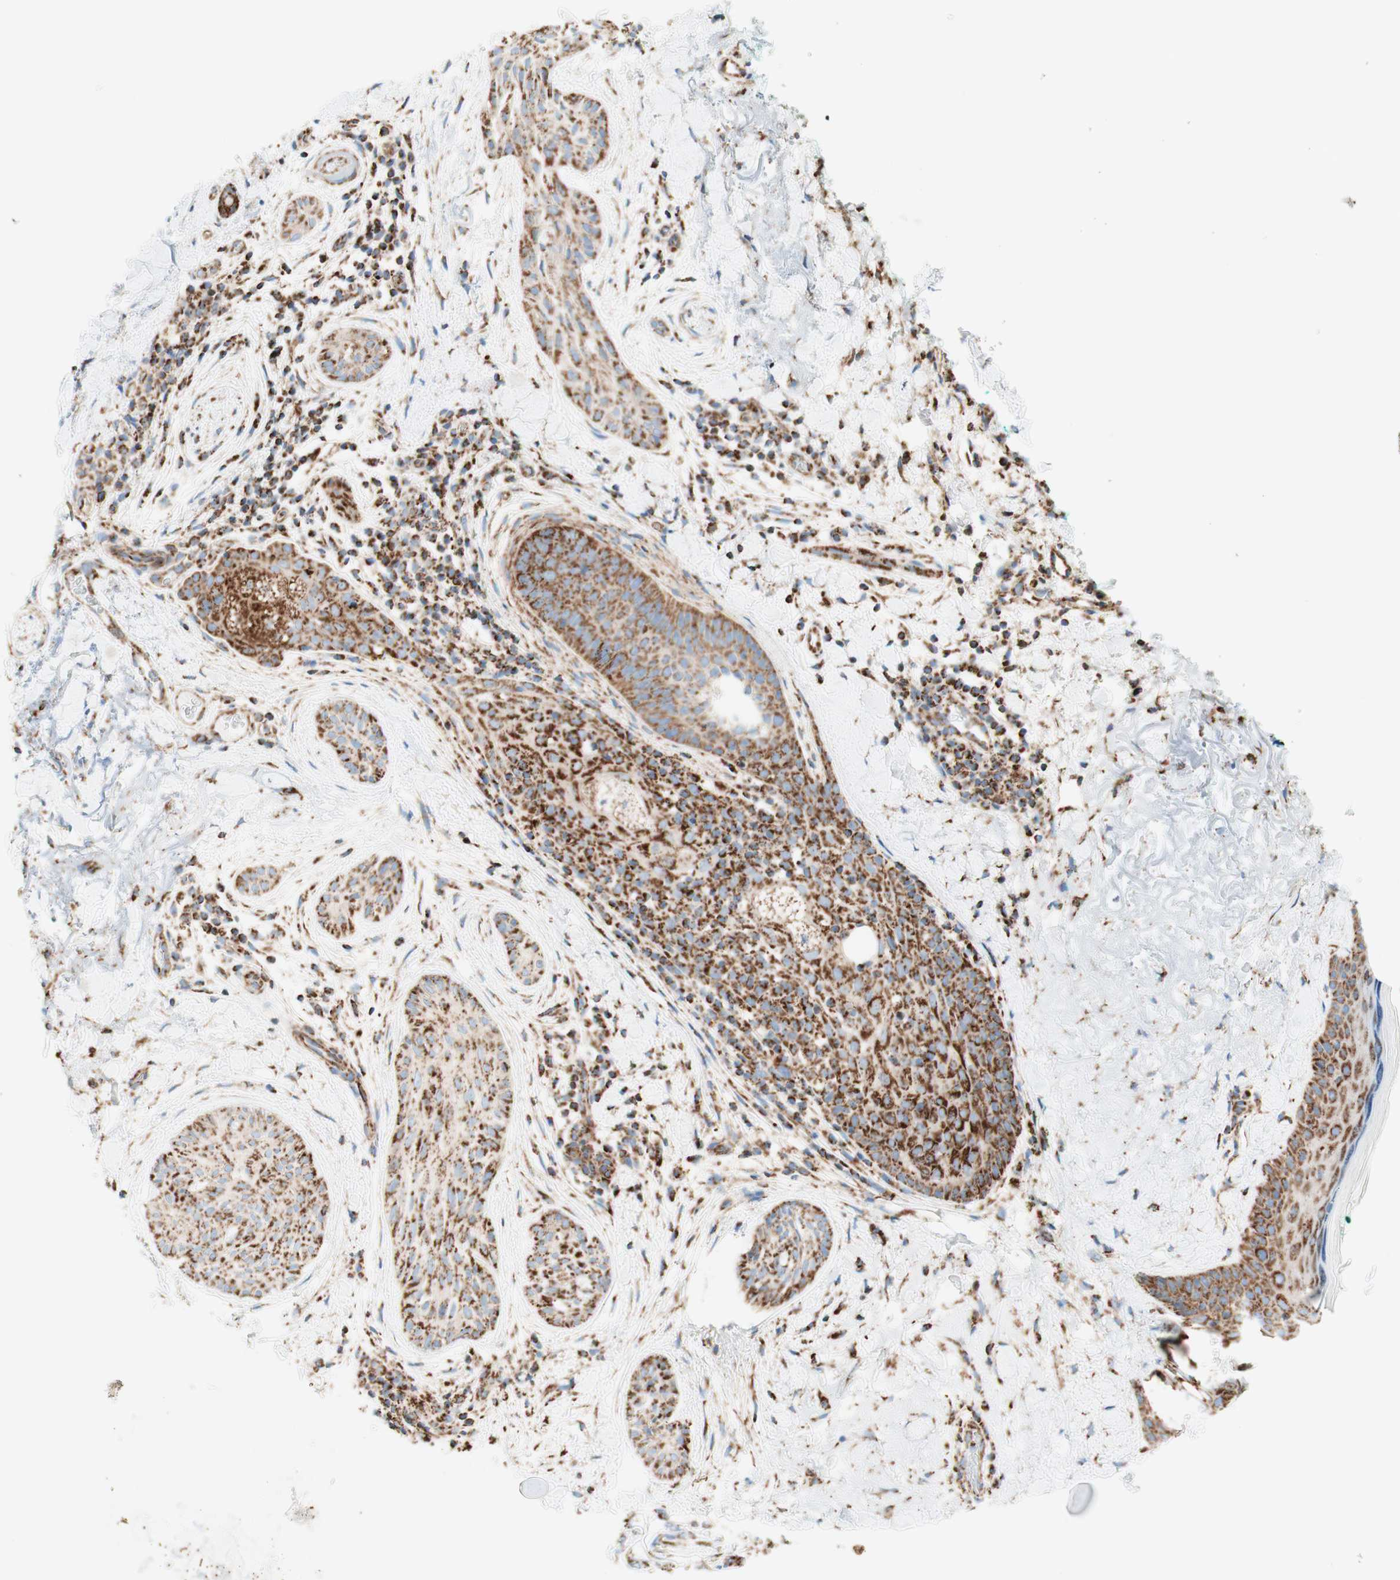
{"staining": {"intensity": "strong", "quantity": ">75%", "location": "cytoplasmic/membranous"}, "tissue": "skin cancer", "cell_type": "Tumor cells", "image_type": "cancer", "snomed": [{"axis": "morphology", "description": "Normal tissue, NOS"}, {"axis": "morphology", "description": "Basal cell carcinoma"}, {"axis": "topography", "description": "Skin"}], "caption": "Skin basal cell carcinoma stained with a protein marker exhibits strong staining in tumor cells.", "gene": "TOMM20", "patient": {"sex": "female", "age": 71}}